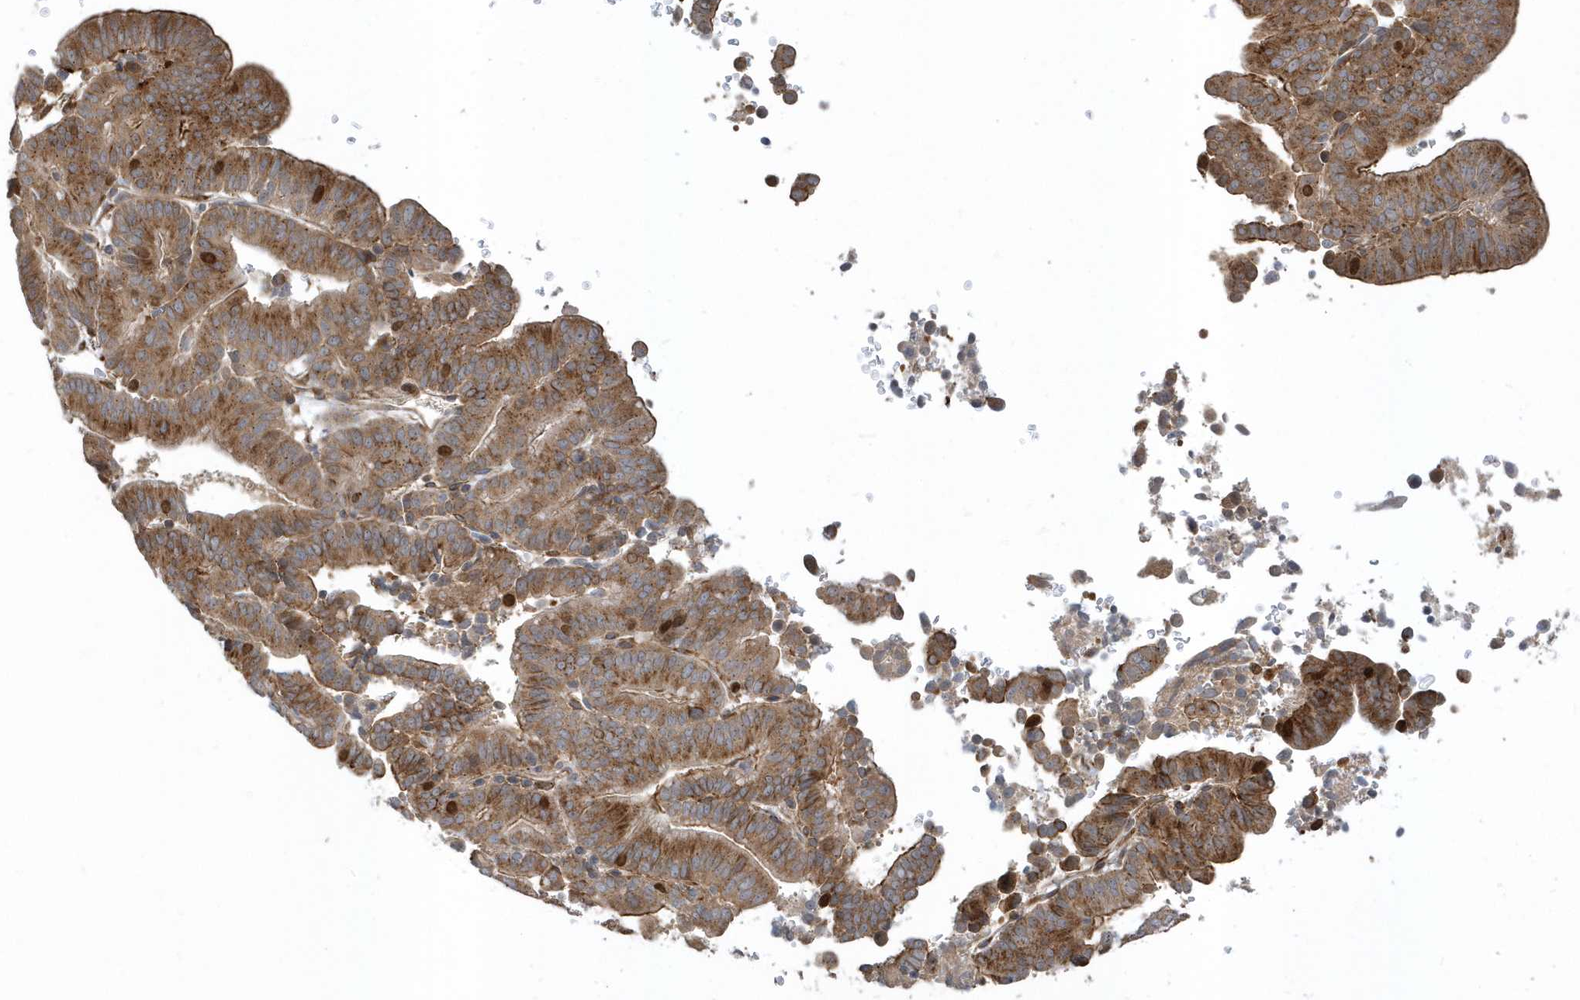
{"staining": {"intensity": "moderate", "quantity": ">75%", "location": "cytoplasmic/membranous,nuclear"}, "tissue": "liver cancer", "cell_type": "Tumor cells", "image_type": "cancer", "snomed": [{"axis": "morphology", "description": "Cholangiocarcinoma"}, {"axis": "topography", "description": "Liver"}], "caption": "A brown stain labels moderate cytoplasmic/membranous and nuclear expression of a protein in liver cholangiocarcinoma tumor cells.", "gene": "HRH4", "patient": {"sex": "female", "age": 75}}